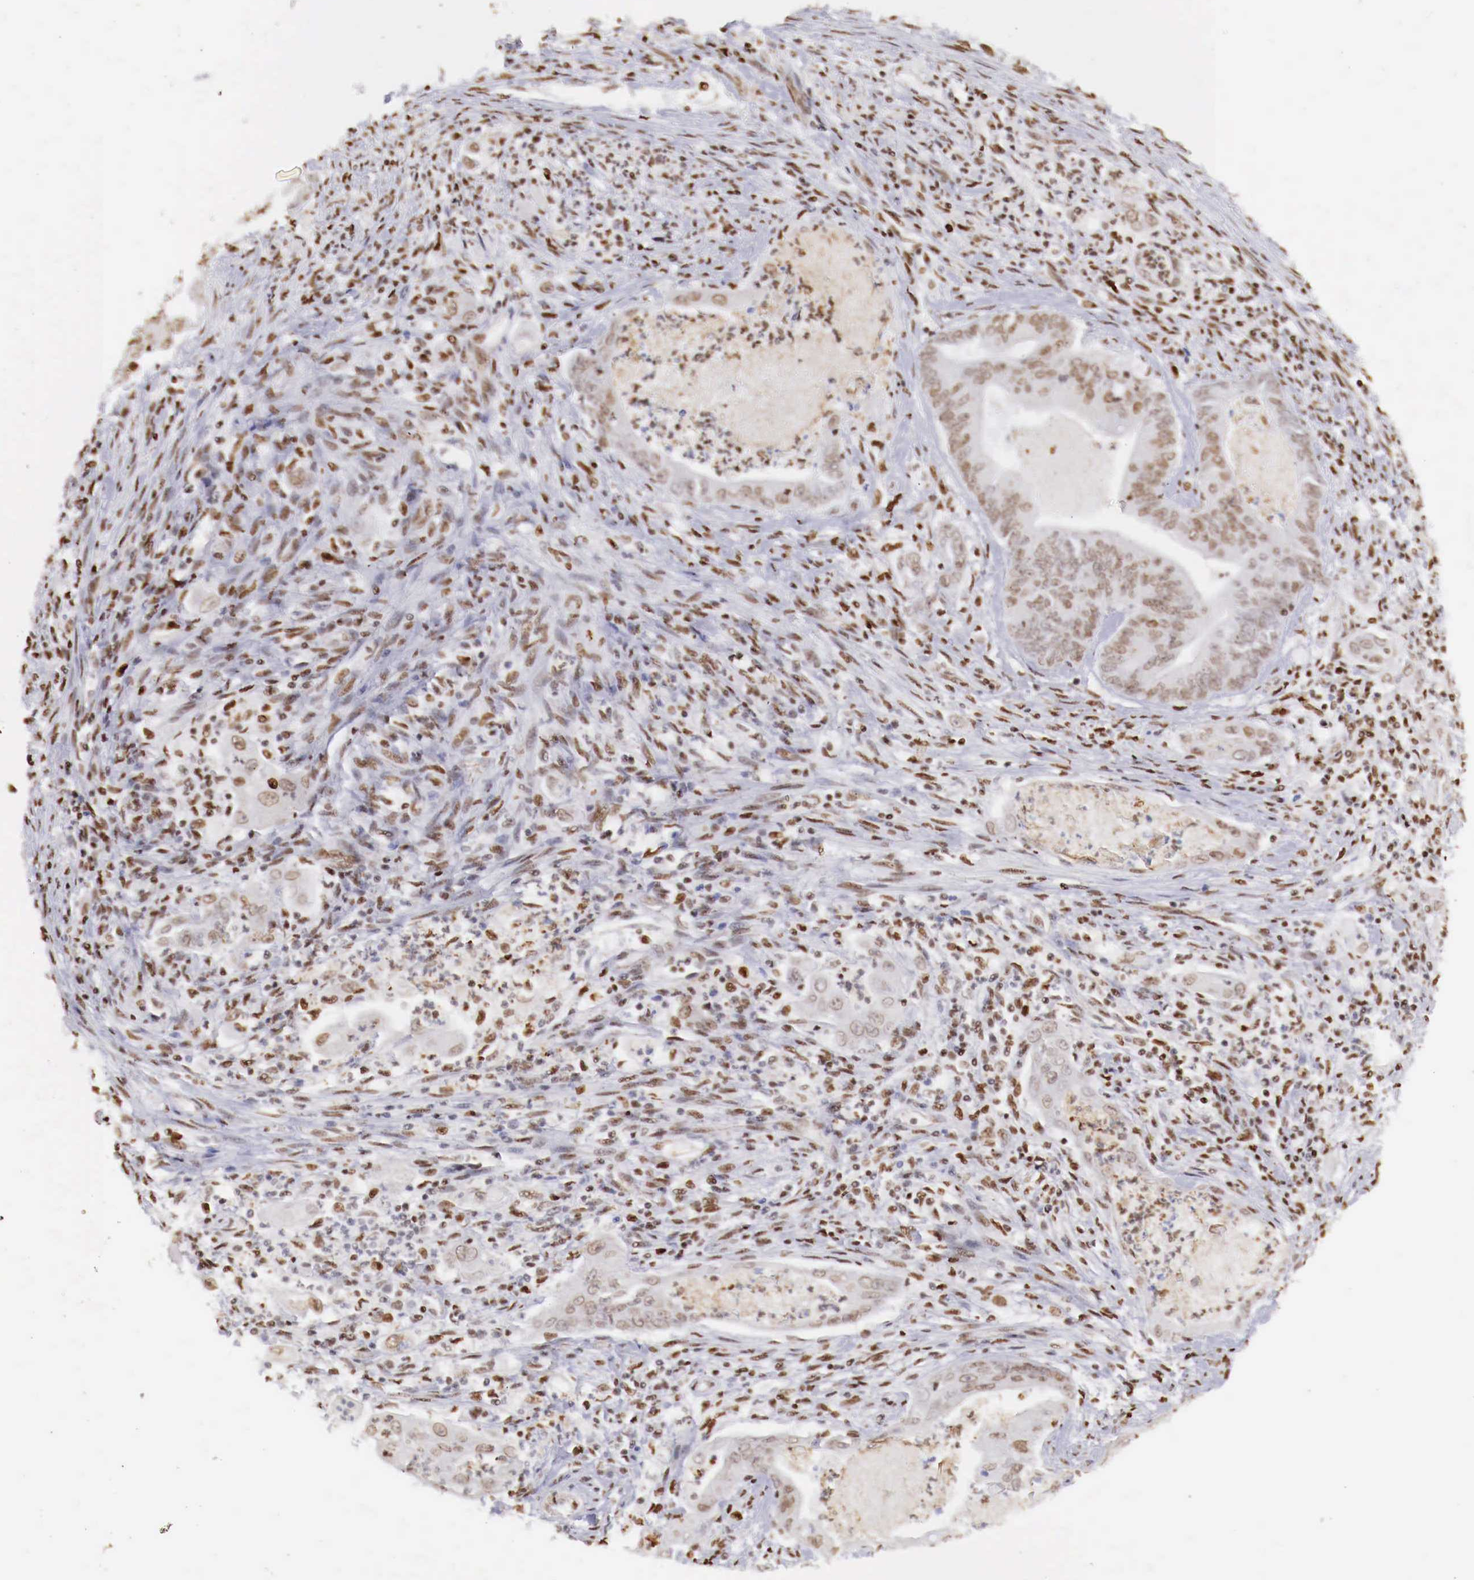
{"staining": {"intensity": "weak", "quantity": ">75%", "location": "nuclear"}, "tissue": "endometrial cancer", "cell_type": "Tumor cells", "image_type": "cancer", "snomed": [{"axis": "morphology", "description": "Adenocarcinoma, NOS"}, {"axis": "topography", "description": "Endometrium"}], "caption": "Protein analysis of endometrial cancer (adenocarcinoma) tissue demonstrates weak nuclear positivity in about >75% of tumor cells.", "gene": "MAX", "patient": {"sex": "female", "age": 63}}